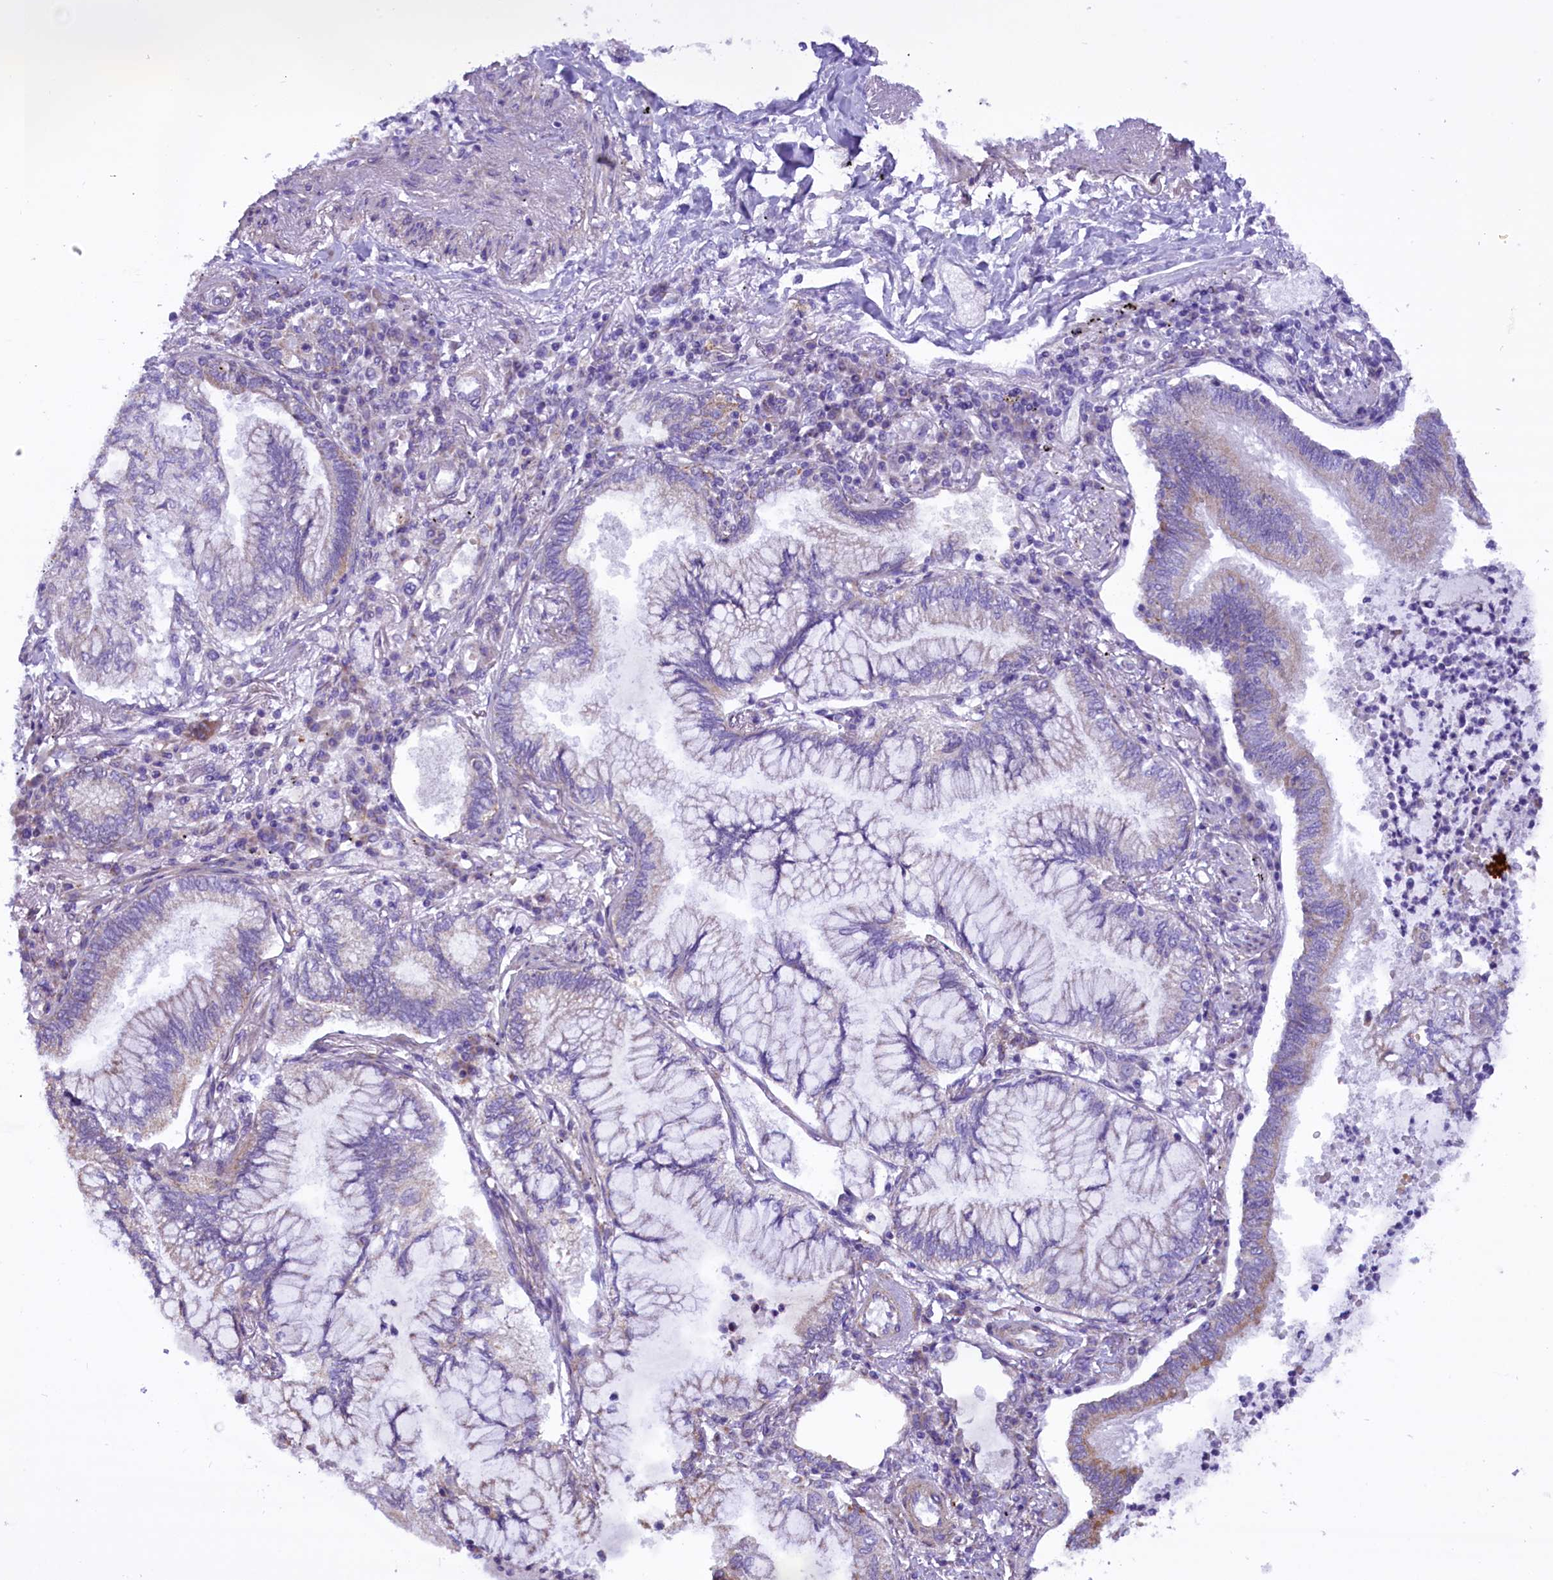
{"staining": {"intensity": "negative", "quantity": "none", "location": "none"}, "tissue": "lung cancer", "cell_type": "Tumor cells", "image_type": "cancer", "snomed": [{"axis": "morphology", "description": "Adenocarcinoma, NOS"}, {"axis": "topography", "description": "Lung"}], "caption": "Histopathology image shows no protein staining in tumor cells of adenocarcinoma (lung) tissue.", "gene": "PTPRU", "patient": {"sex": "female", "age": 70}}